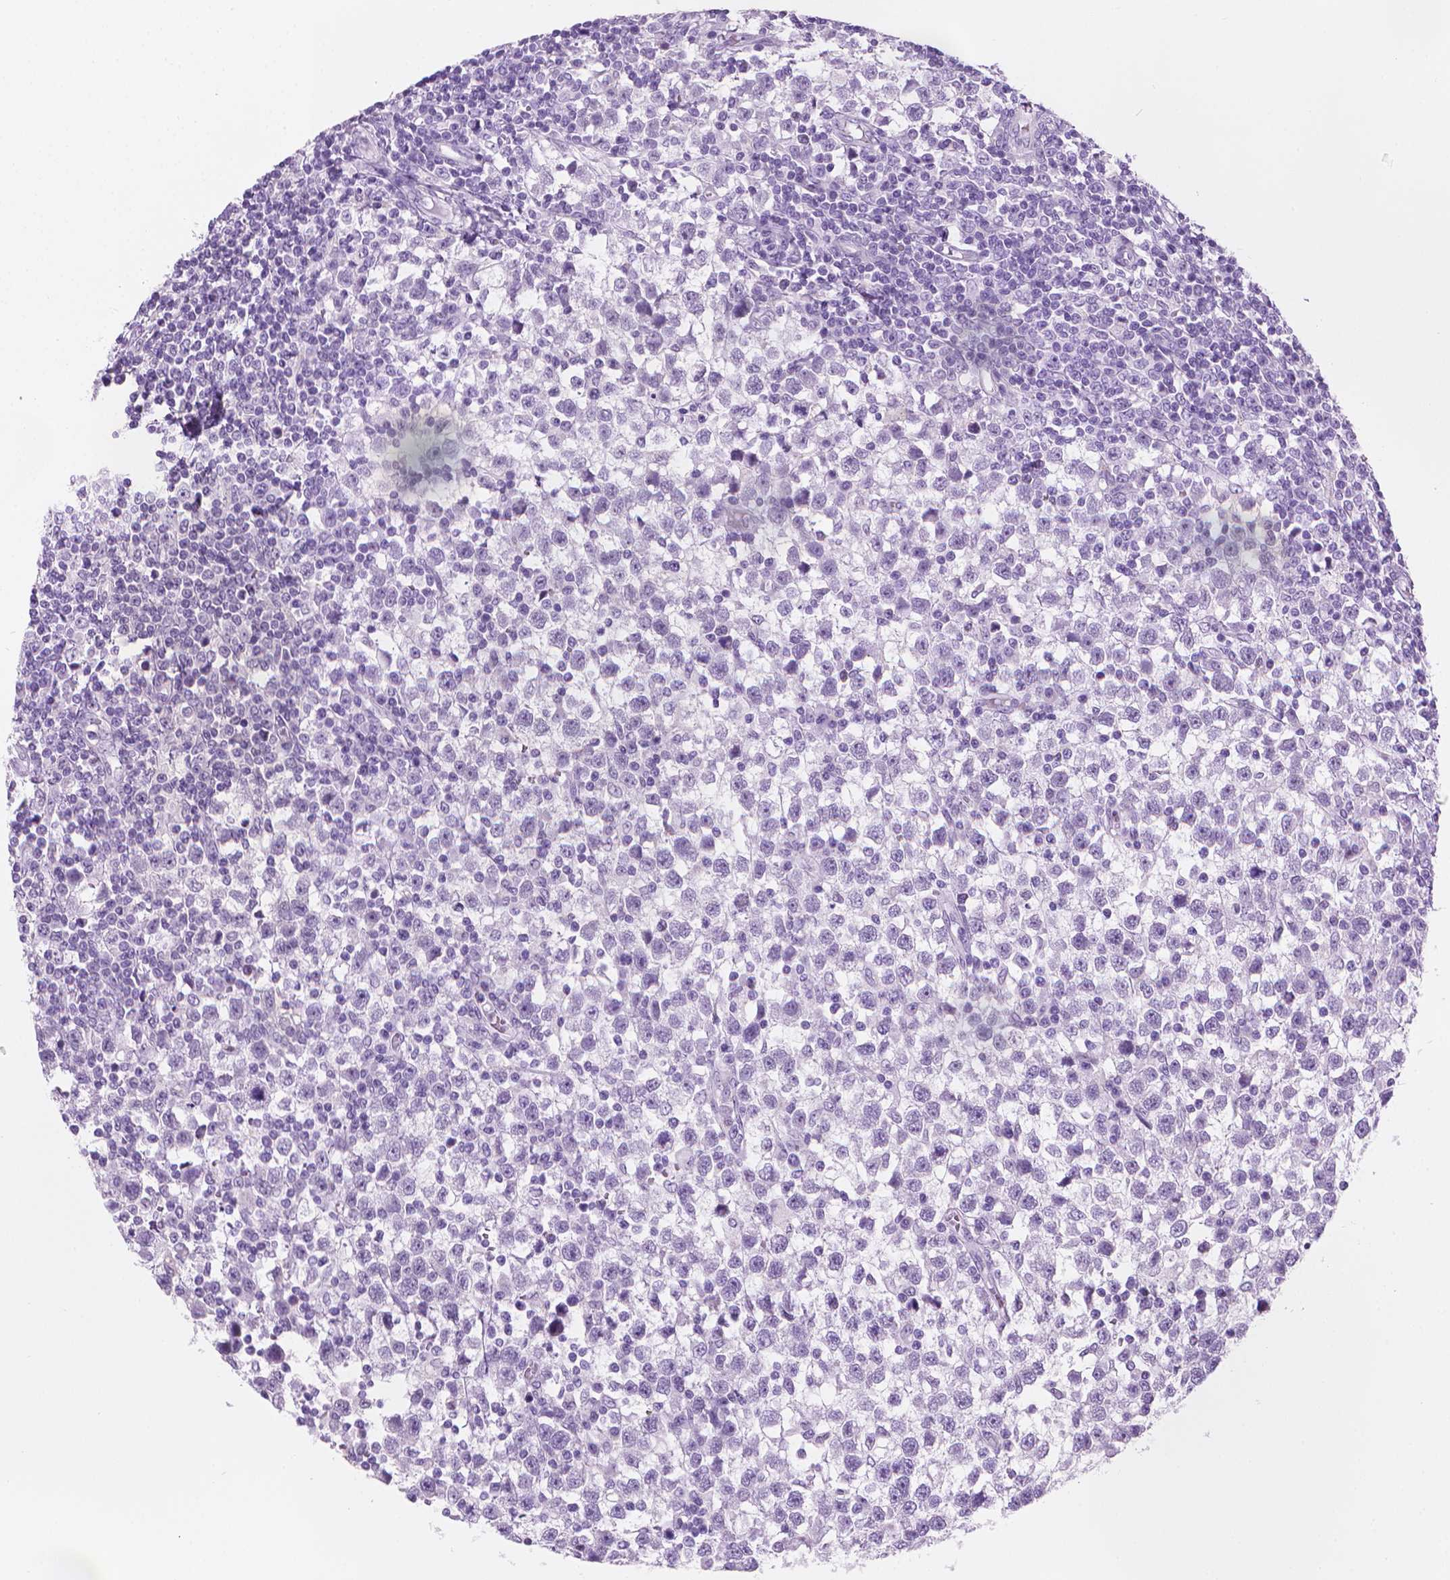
{"staining": {"intensity": "negative", "quantity": "none", "location": "none"}, "tissue": "testis cancer", "cell_type": "Tumor cells", "image_type": "cancer", "snomed": [{"axis": "morphology", "description": "Seminoma, NOS"}, {"axis": "topography", "description": "Testis"}], "caption": "Immunohistochemistry (IHC) image of neoplastic tissue: human testis seminoma stained with DAB shows no significant protein staining in tumor cells.", "gene": "TTC29", "patient": {"sex": "male", "age": 34}}